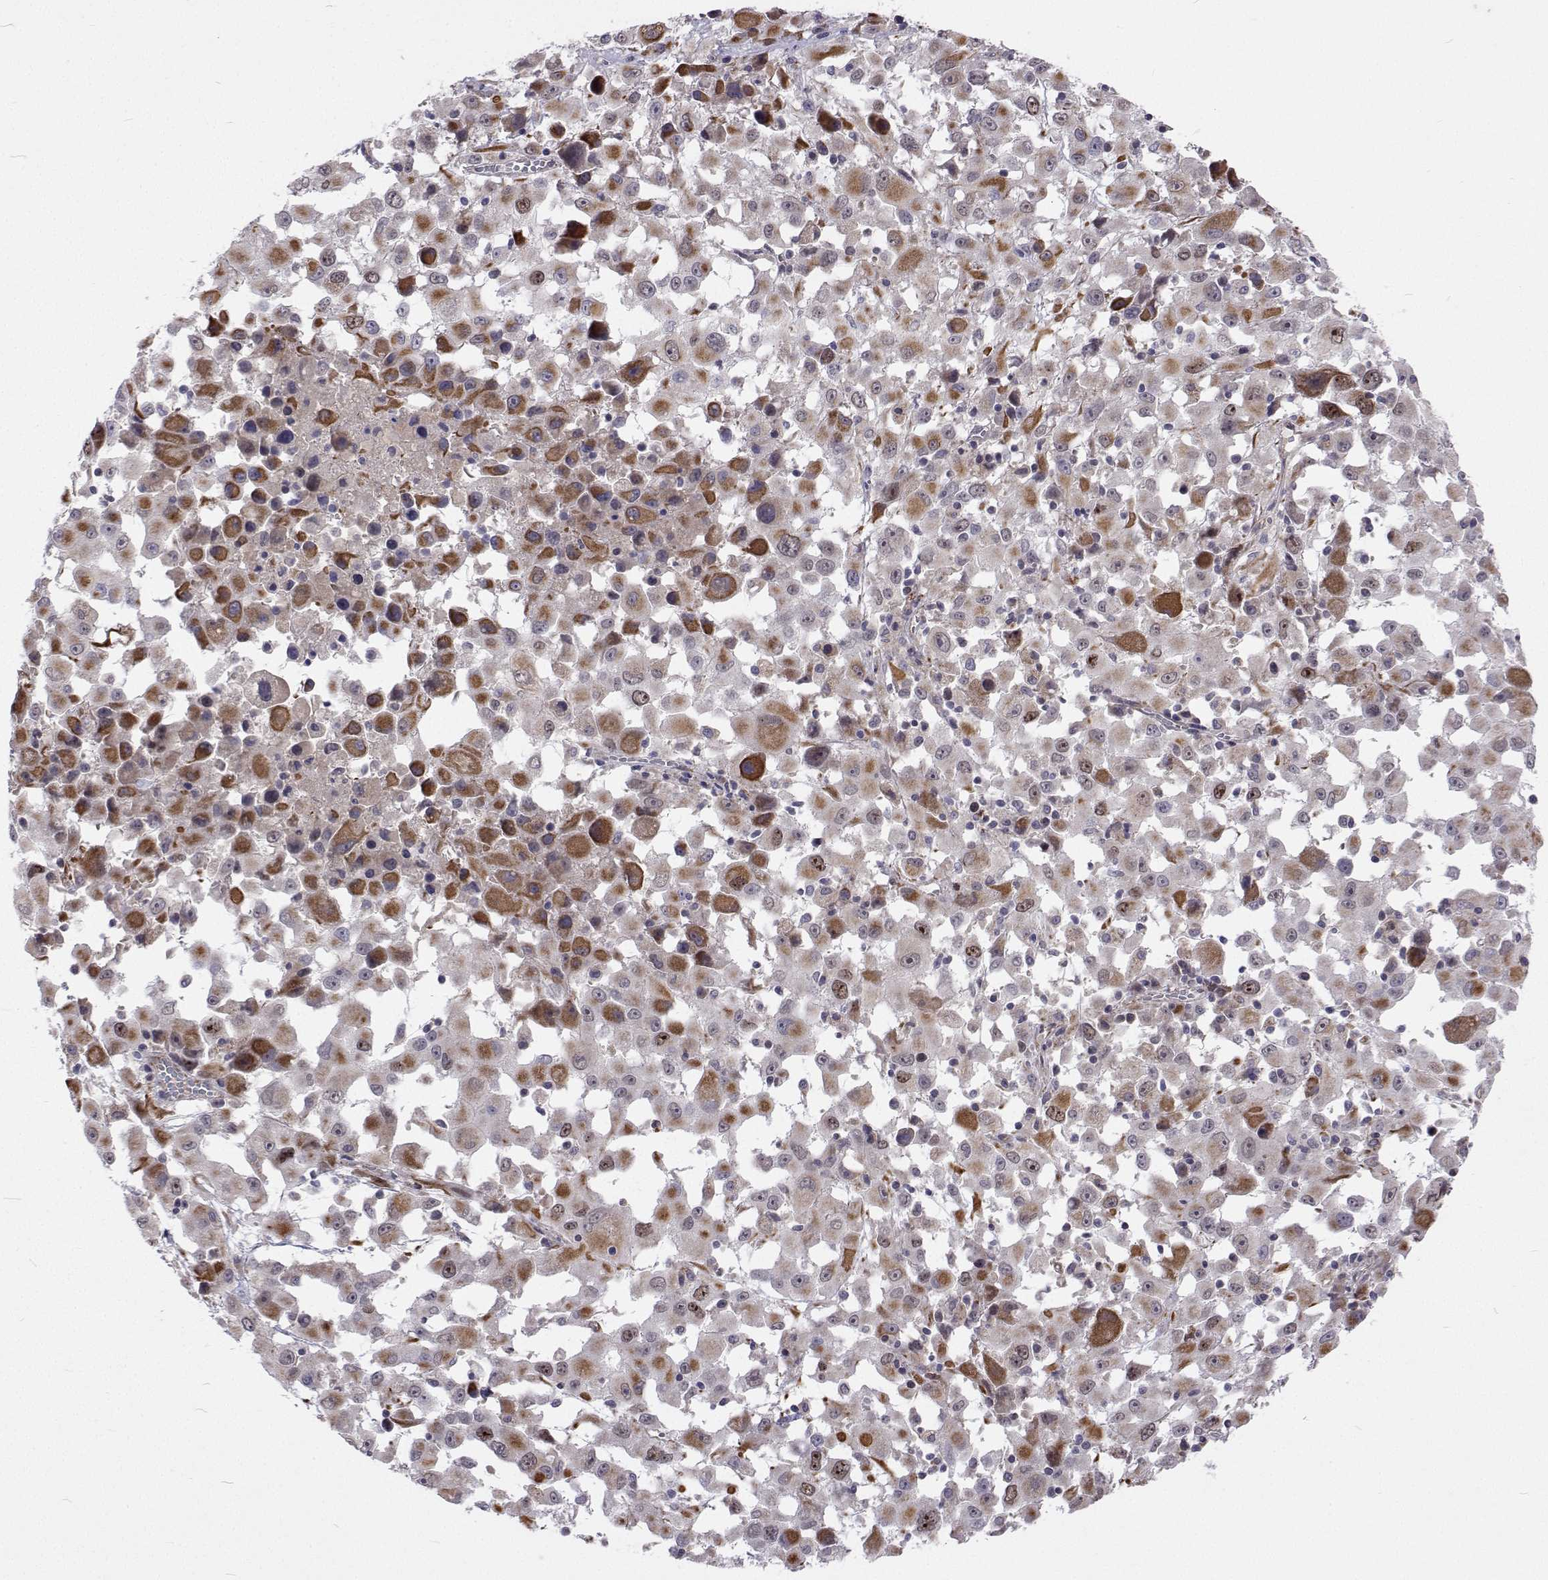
{"staining": {"intensity": "moderate", "quantity": "25%-75%", "location": "cytoplasmic/membranous"}, "tissue": "melanoma", "cell_type": "Tumor cells", "image_type": "cancer", "snomed": [{"axis": "morphology", "description": "Malignant melanoma, Metastatic site"}, {"axis": "topography", "description": "Soft tissue"}], "caption": "The immunohistochemical stain highlights moderate cytoplasmic/membranous expression in tumor cells of melanoma tissue.", "gene": "DHTKD1", "patient": {"sex": "male", "age": 50}}